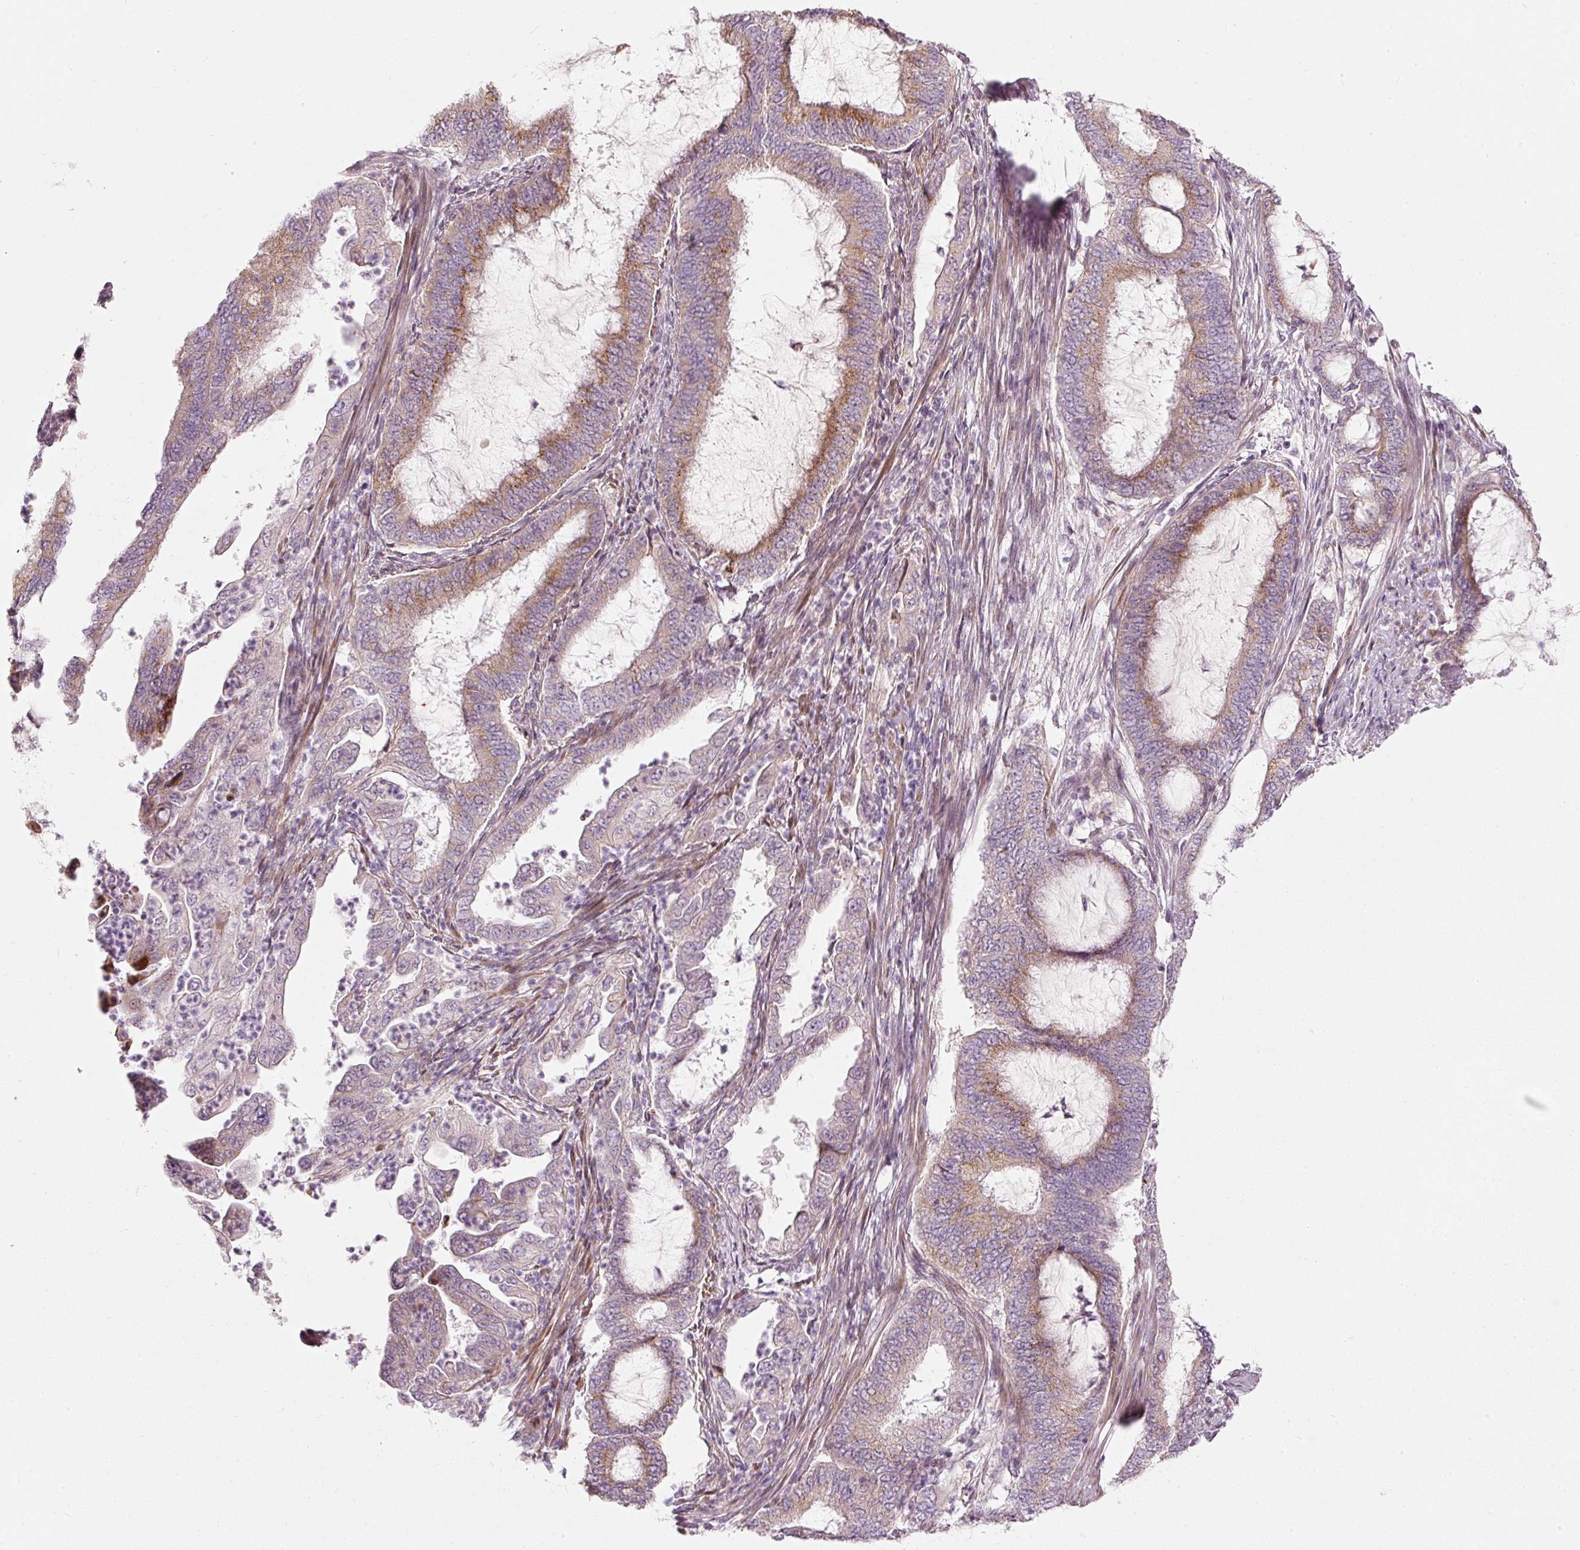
{"staining": {"intensity": "moderate", "quantity": "25%-75%", "location": "cytoplasmic/membranous"}, "tissue": "endometrial cancer", "cell_type": "Tumor cells", "image_type": "cancer", "snomed": [{"axis": "morphology", "description": "Adenocarcinoma, NOS"}, {"axis": "topography", "description": "Endometrium"}], "caption": "IHC photomicrograph of neoplastic tissue: endometrial adenocarcinoma stained using IHC exhibits medium levels of moderate protein expression localized specifically in the cytoplasmic/membranous of tumor cells, appearing as a cytoplasmic/membranous brown color.", "gene": "SLC20A1", "patient": {"sex": "female", "age": 51}}